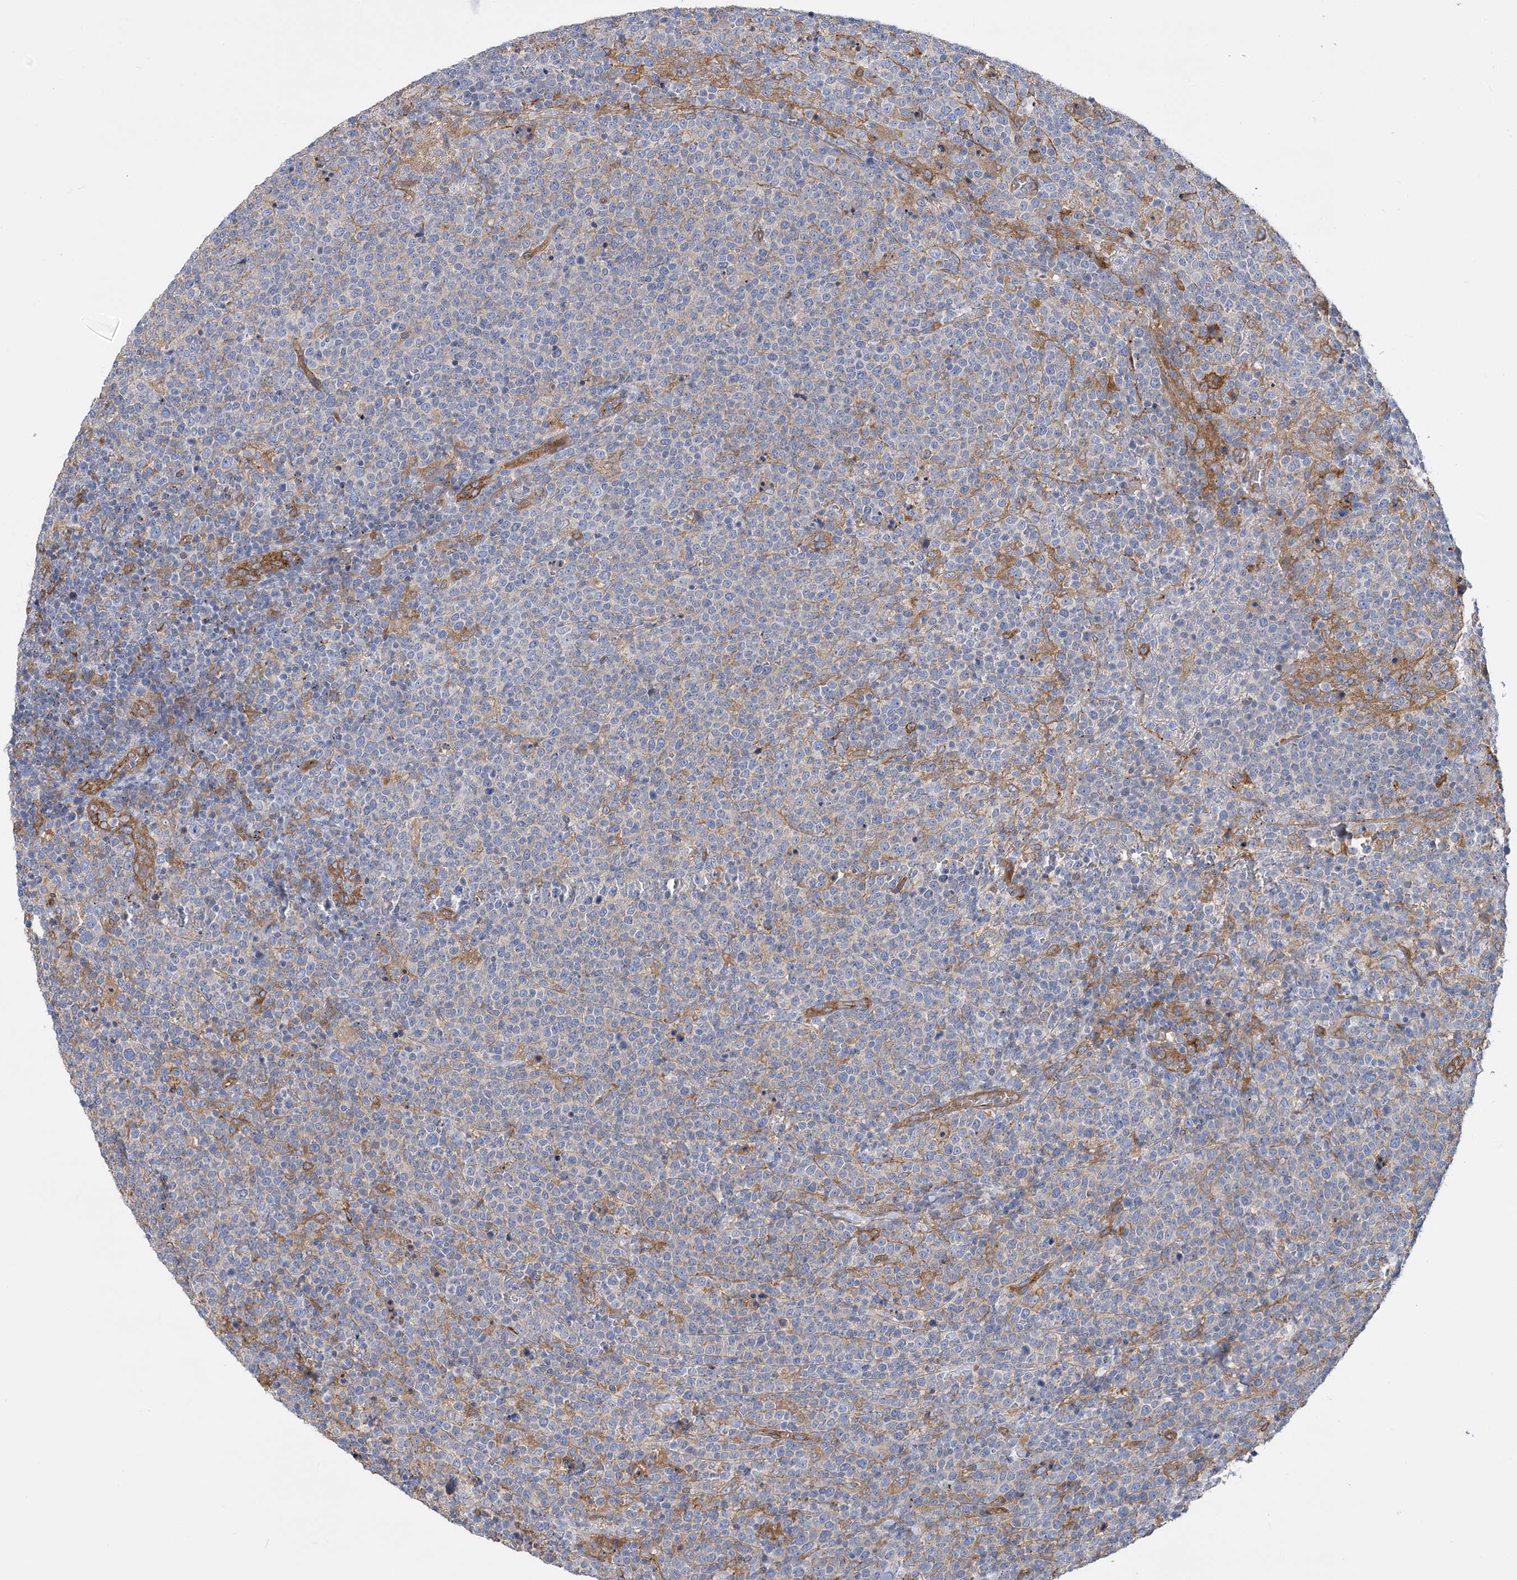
{"staining": {"intensity": "negative", "quantity": "none", "location": "none"}, "tissue": "lymphoma", "cell_type": "Tumor cells", "image_type": "cancer", "snomed": [{"axis": "morphology", "description": "Malignant lymphoma, non-Hodgkin's type, High grade"}, {"axis": "topography", "description": "Lymph node"}], "caption": "Photomicrograph shows no protein staining in tumor cells of malignant lymphoma, non-Hodgkin's type (high-grade) tissue.", "gene": "GUSB", "patient": {"sex": "male", "age": 61}}